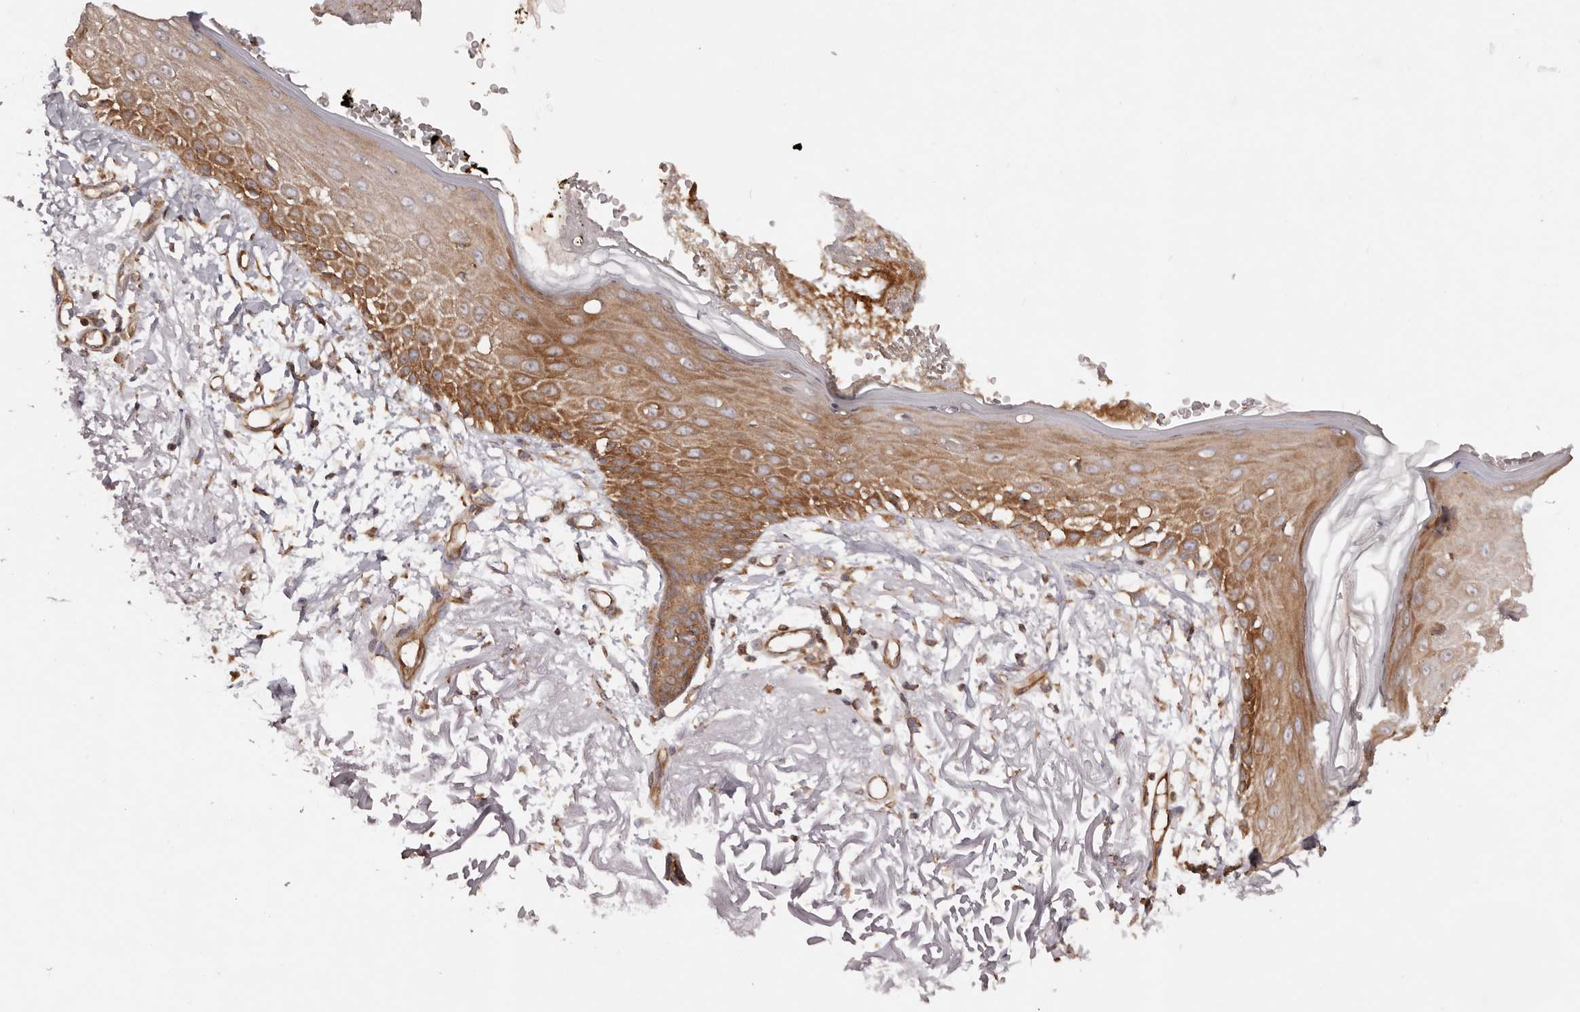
{"staining": {"intensity": "moderate", "quantity": ">75%", "location": "cytoplasmic/membranous"}, "tissue": "skin", "cell_type": "Fibroblasts", "image_type": "normal", "snomed": [{"axis": "morphology", "description": "Normal tissue, NOS"}, {"axis": "topography", "description": "Skin"}, {"axis": "topography", "description": "Skeletal muscle"}], "caption": "Brown immunohistochemical staining in unremarkable skin reveals moderate cytoplasmic/membranous positivity in about >75% of fibroblasts.", "gene": "RPS6", "patient": {"sex": "male", "age": 83}}